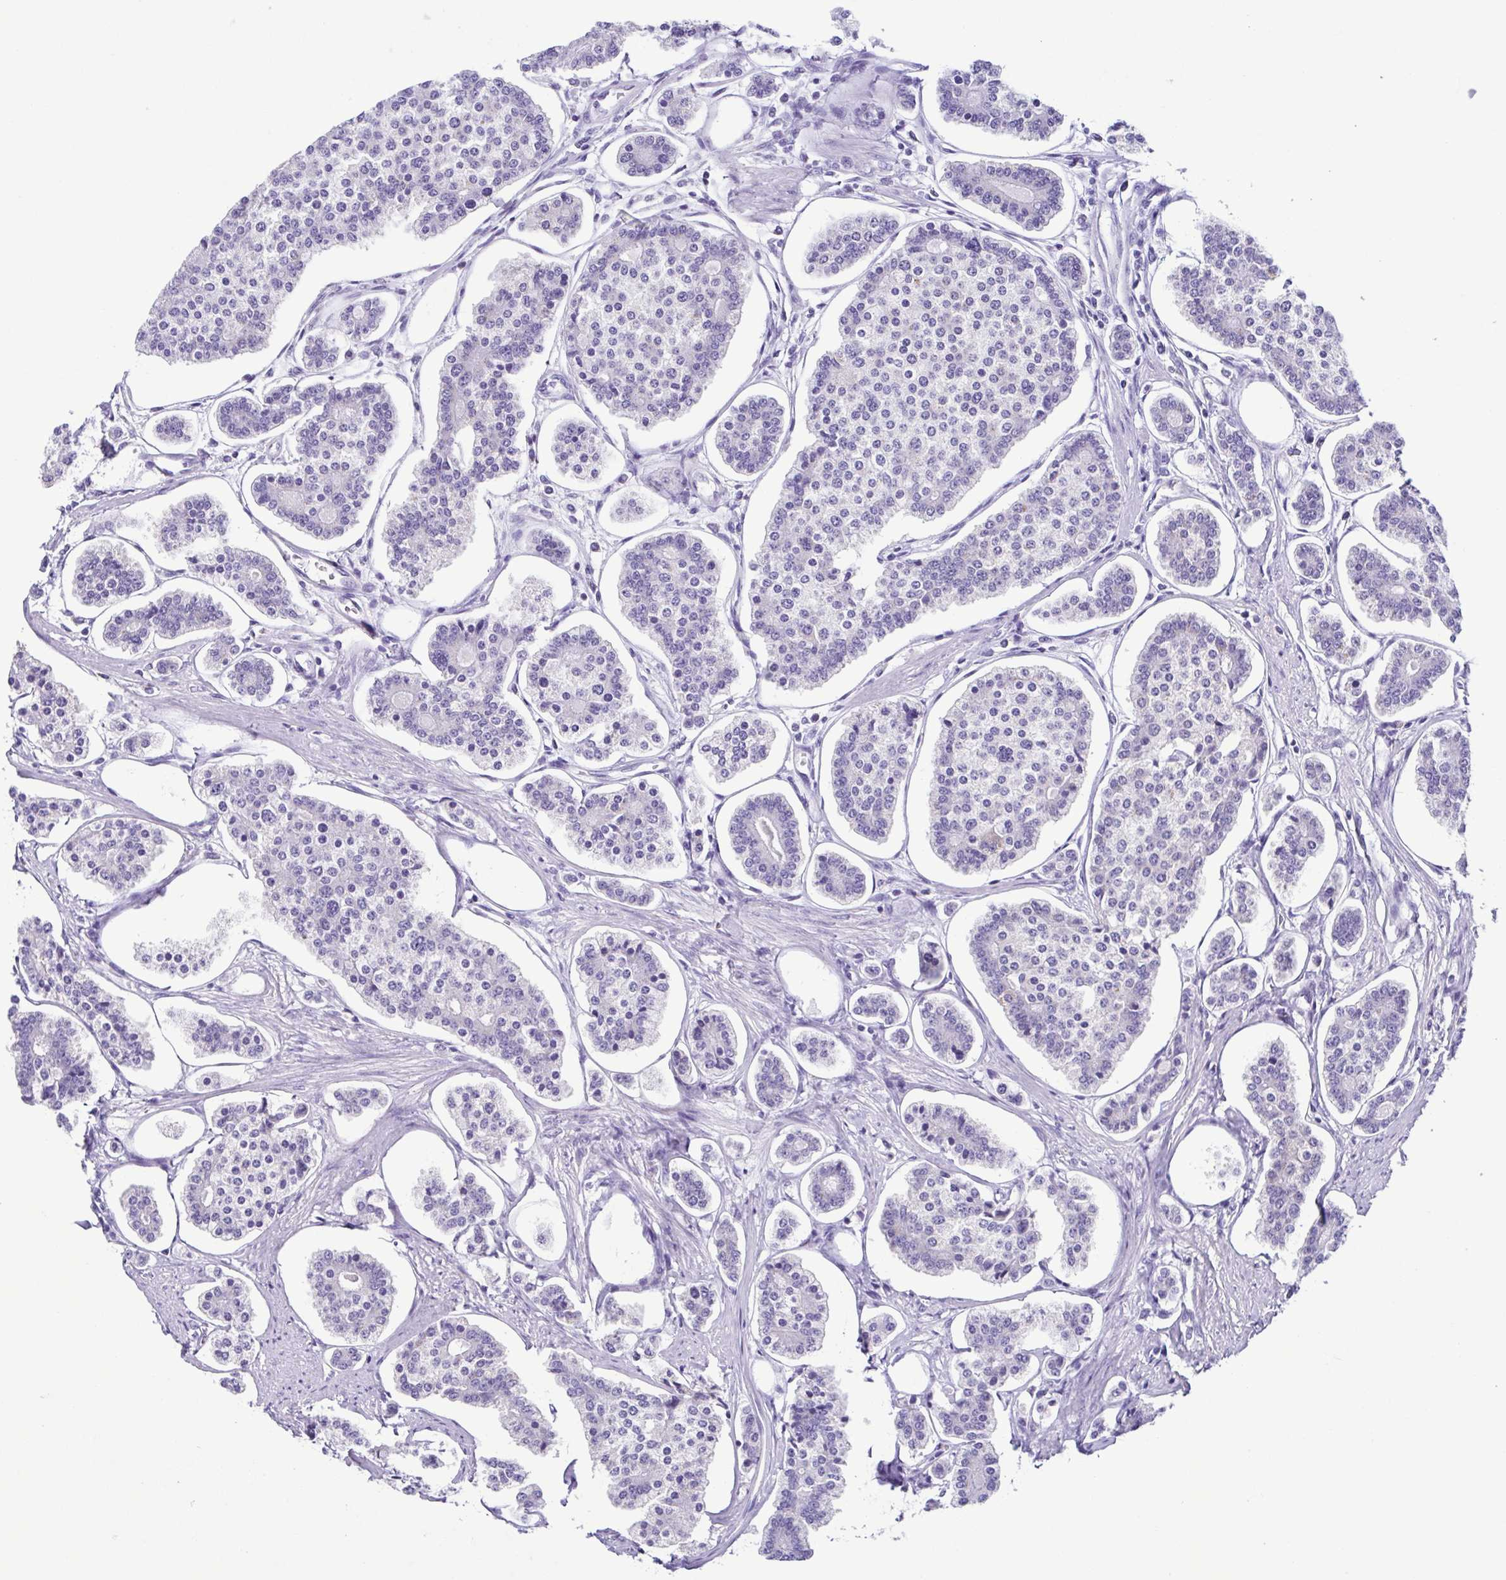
{"staining": {"intensity": "negative", "quantity": "none", "location": "none"}, "tissue": "carcinoid", "cell_type": "Tumor cells", "image_type": "cancer", "snomed": [{"axis": "morphology", "description": "Carcinoid, malignant, NOS"}, {"axis": "topography", "description": "Small intestine"}], "caption": "The photomicrograph exhibits no staining of tumor cells in malignant carcinoid.", "gene": "ACTRT3", "patient": {"sex": "female", "age": 65}}